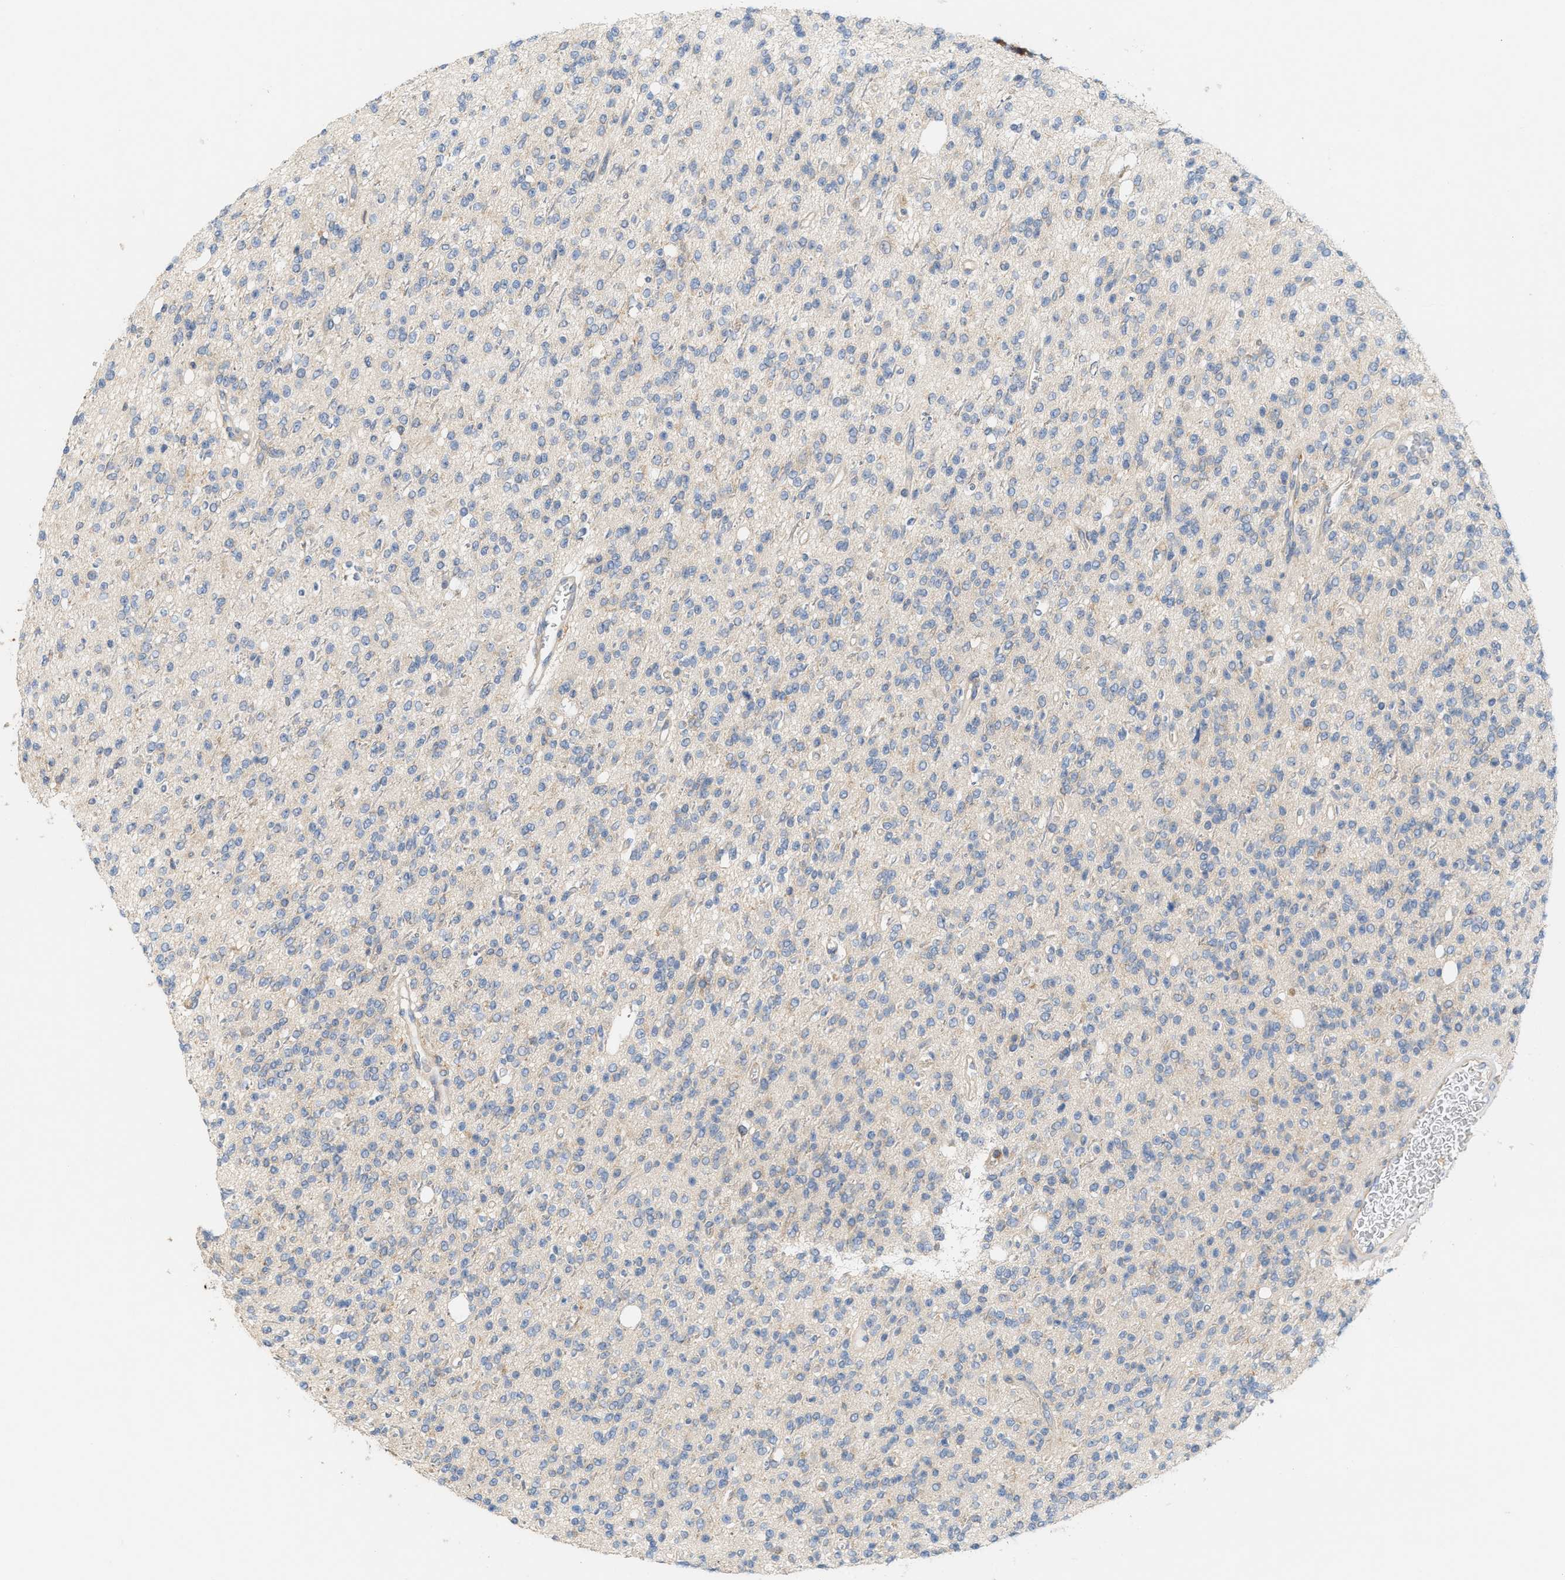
{"staining": {"intensity": "negative", "quantity": "none", "location": "none"}, "tissue": "glioma", "cell_type": "Tumor cells", "image_type": "cancer", "snomed": [{"axis": "morphology", "description": "Glioma, malignant, High grade"}, {"axis": "topography", "description": "Brain"}], "caption": "An immunohistochemistry (IHC) photomicrograph of malignant glioma (high-grade) is shown. There is no staining in tumor cells of malignant glioma (high-grade). (DAB immunohistochemistry visualized using brightfield microscopy, high magnification).", "gene": "DBNL", "patient": {"sex": "male", "age": 34}}